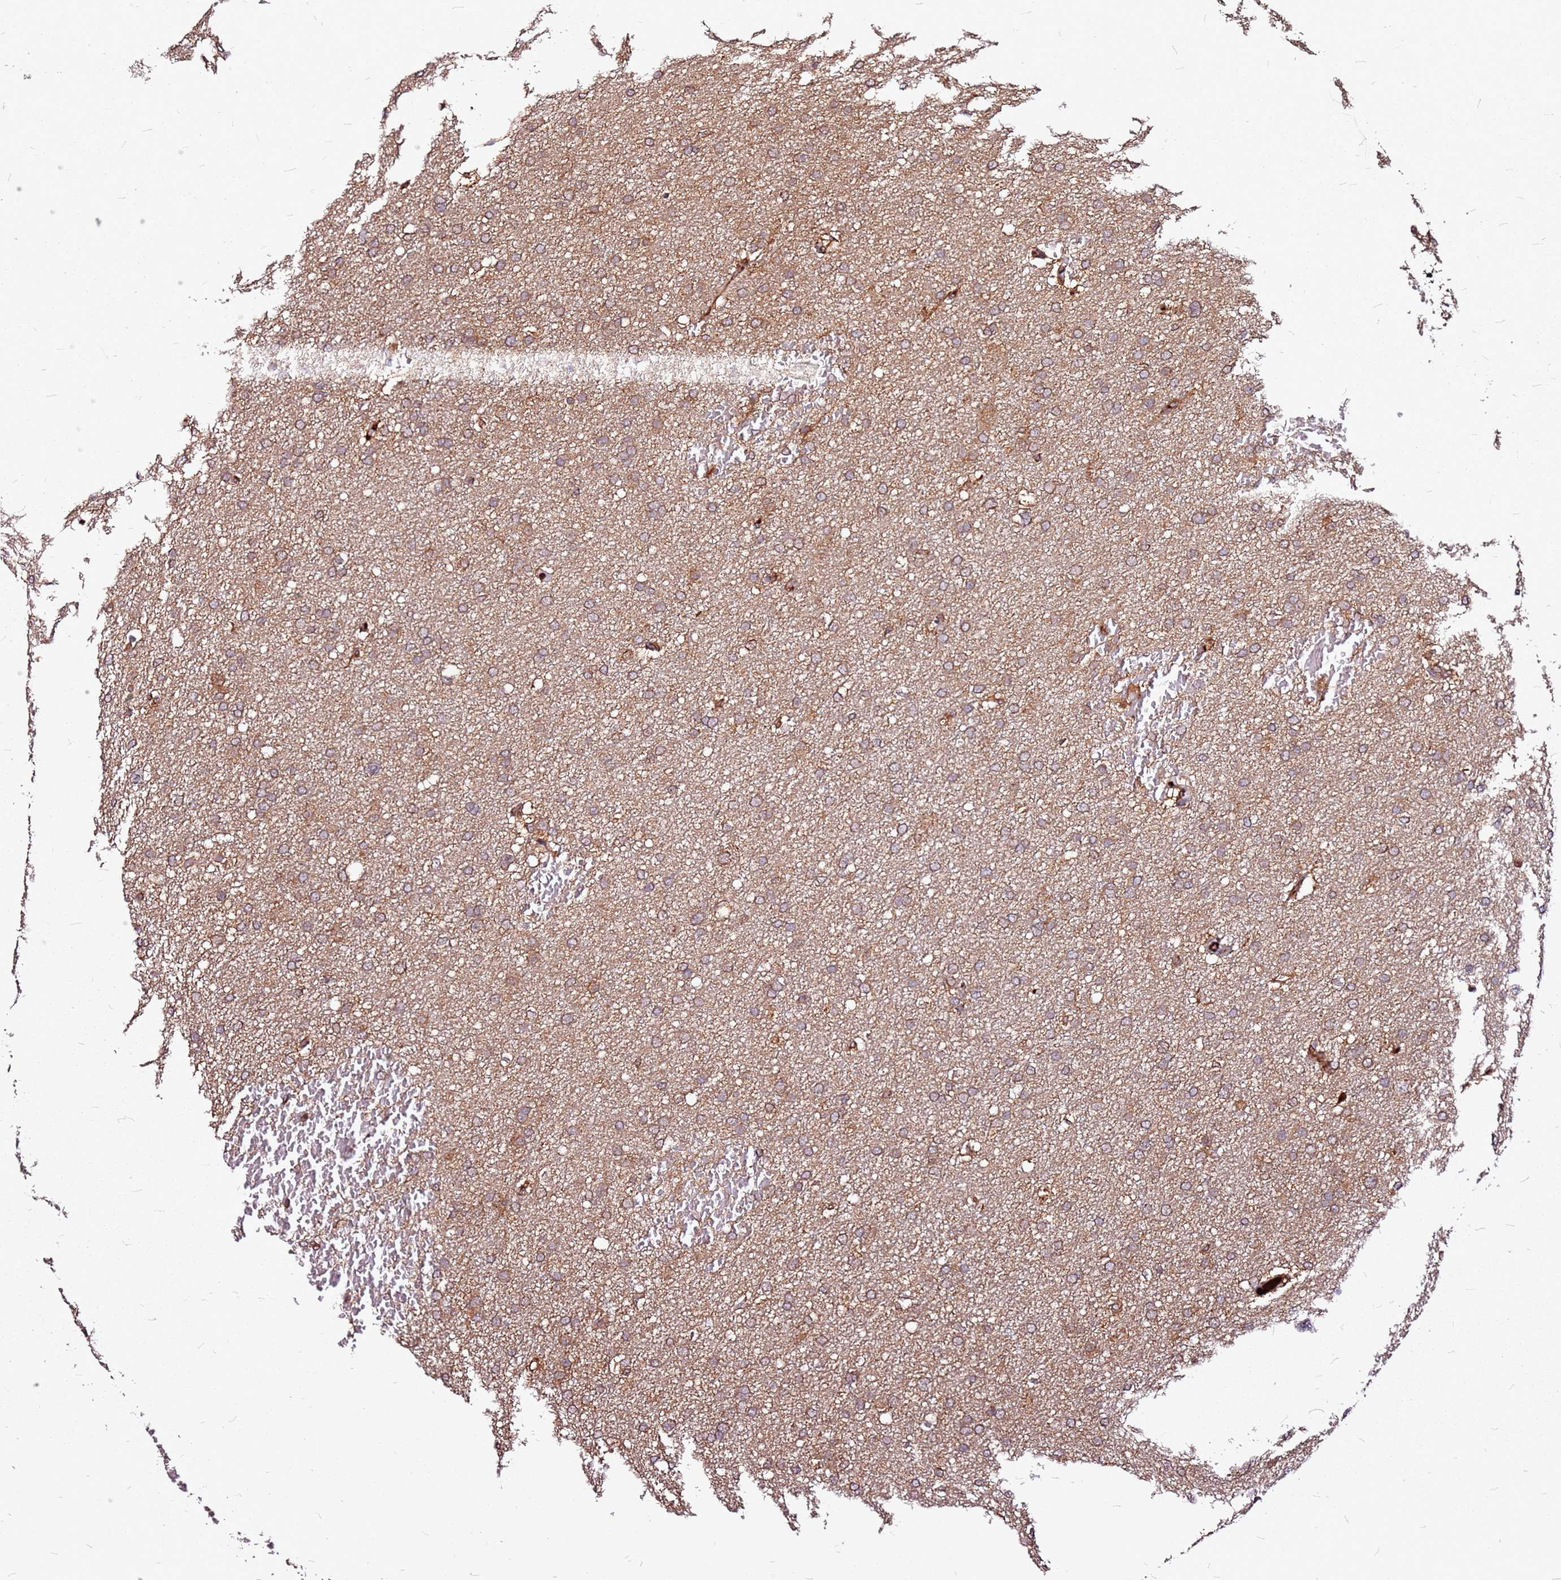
{"staining": {"intensity": "weak", "quantity": ">75%", "location": "cytoplasmic/membranous"}, "tissue": "glioma", "cell_type": "Tumor cells", "image_type": "cancer", "snomed": [{"axis": "morphology", "description": "Glioma, malignant, High grade"}, {"axis": "topography", "description": "Cerebral cortex"}], "caption": "An immunohistochemistry histopathology image of neoplastic tissue is shown. Protein staining in brown highlights weak cytoplasmic/membranous positivity in glioma within tumor cells.", "gene": "LYPLAL1", "patient": {"sex": "female", "age": 36}}